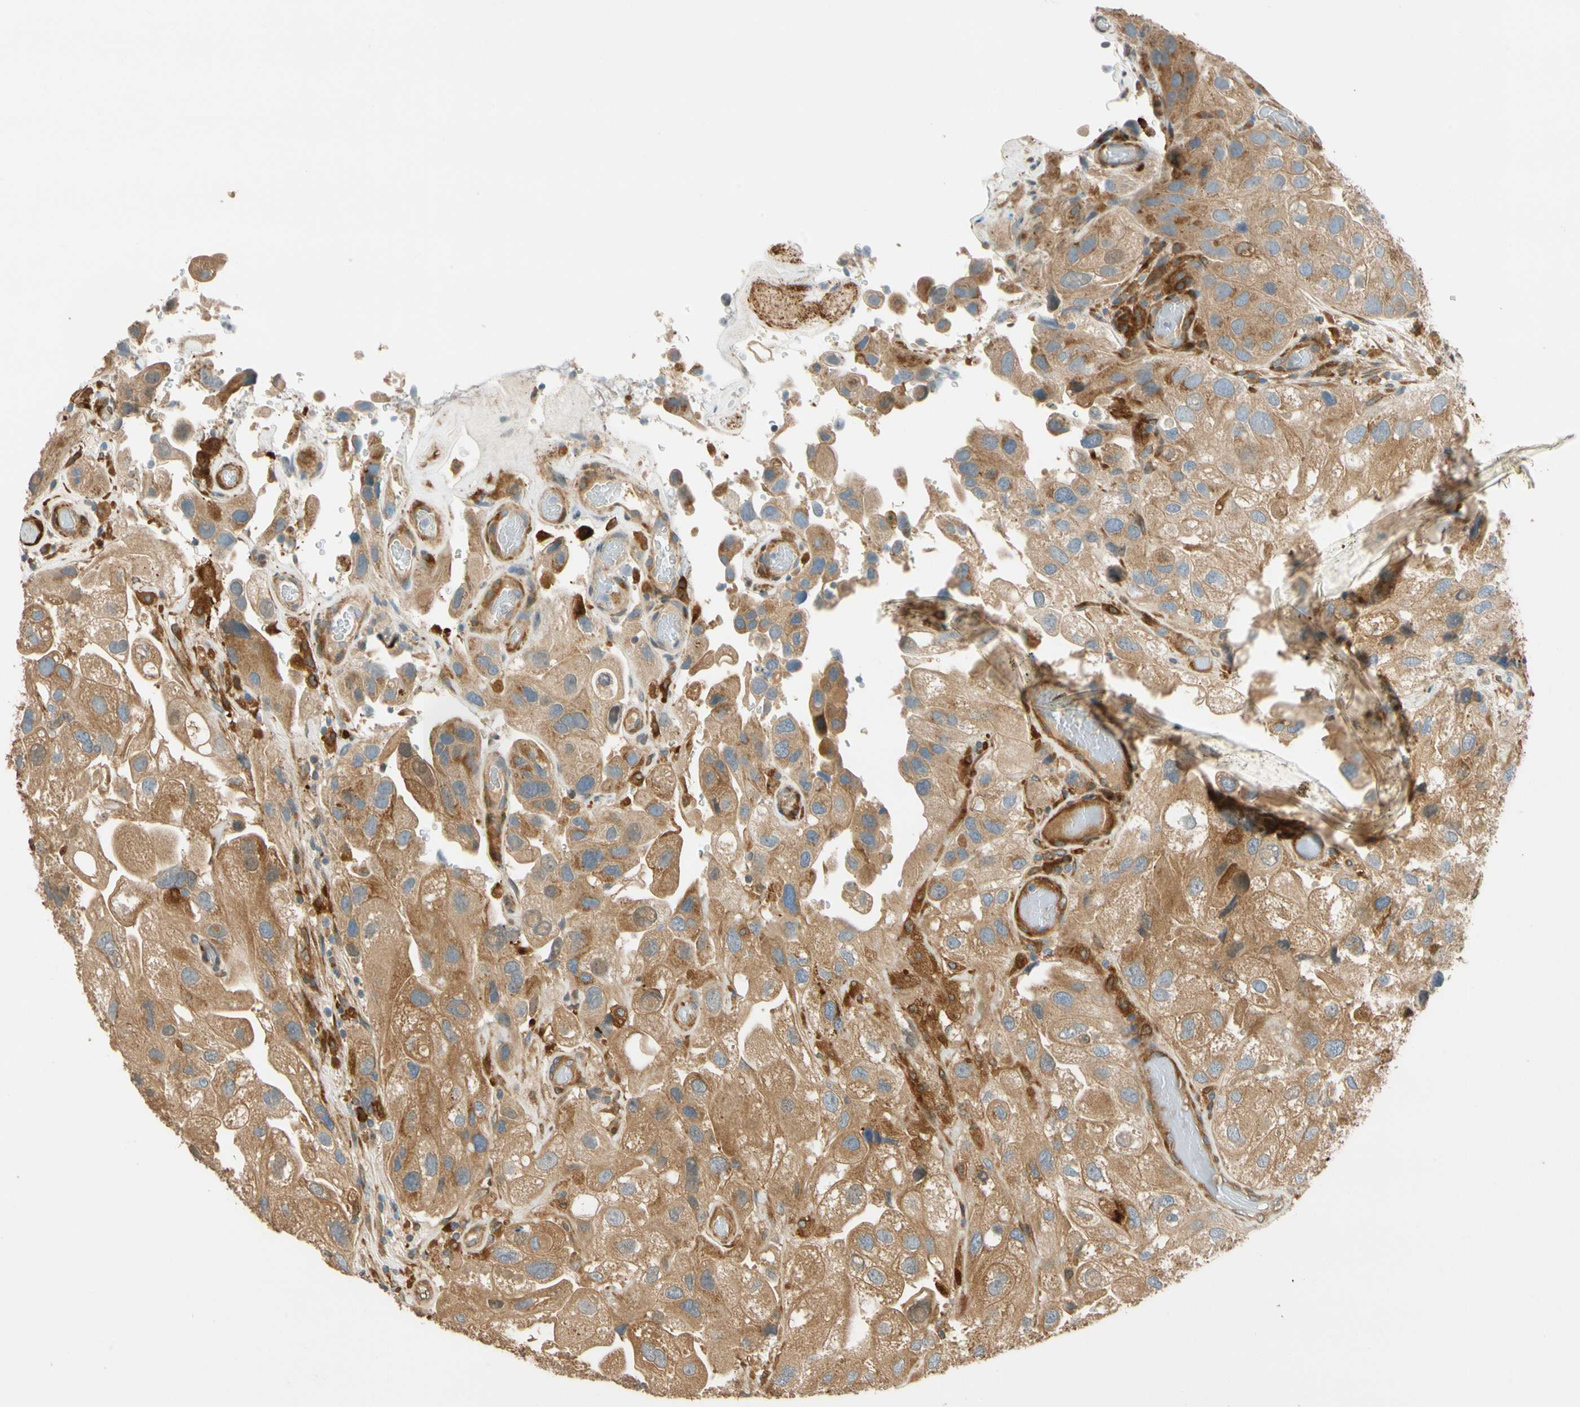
{"staining": {"intensity": "moderate", "quantity": ">75%", "location": "cytoplasmic/membranous"}, "tissue": "urothelial cancer", "cell_type": "Tumor cells", "image_type": "cancer", "snomed": [{"axis": "morphology", "description": "Urothelial carcinoma, High grade"}, {"axis": "topography", "description": "Urinary bladder"}], "caption": "Urothelial cancer stained for a protein exhibits moderate cytoplasmic/membranous positivity in tumor cells.", "gene": "PARP14", "patient": {"sex": "female", "age": 64}}